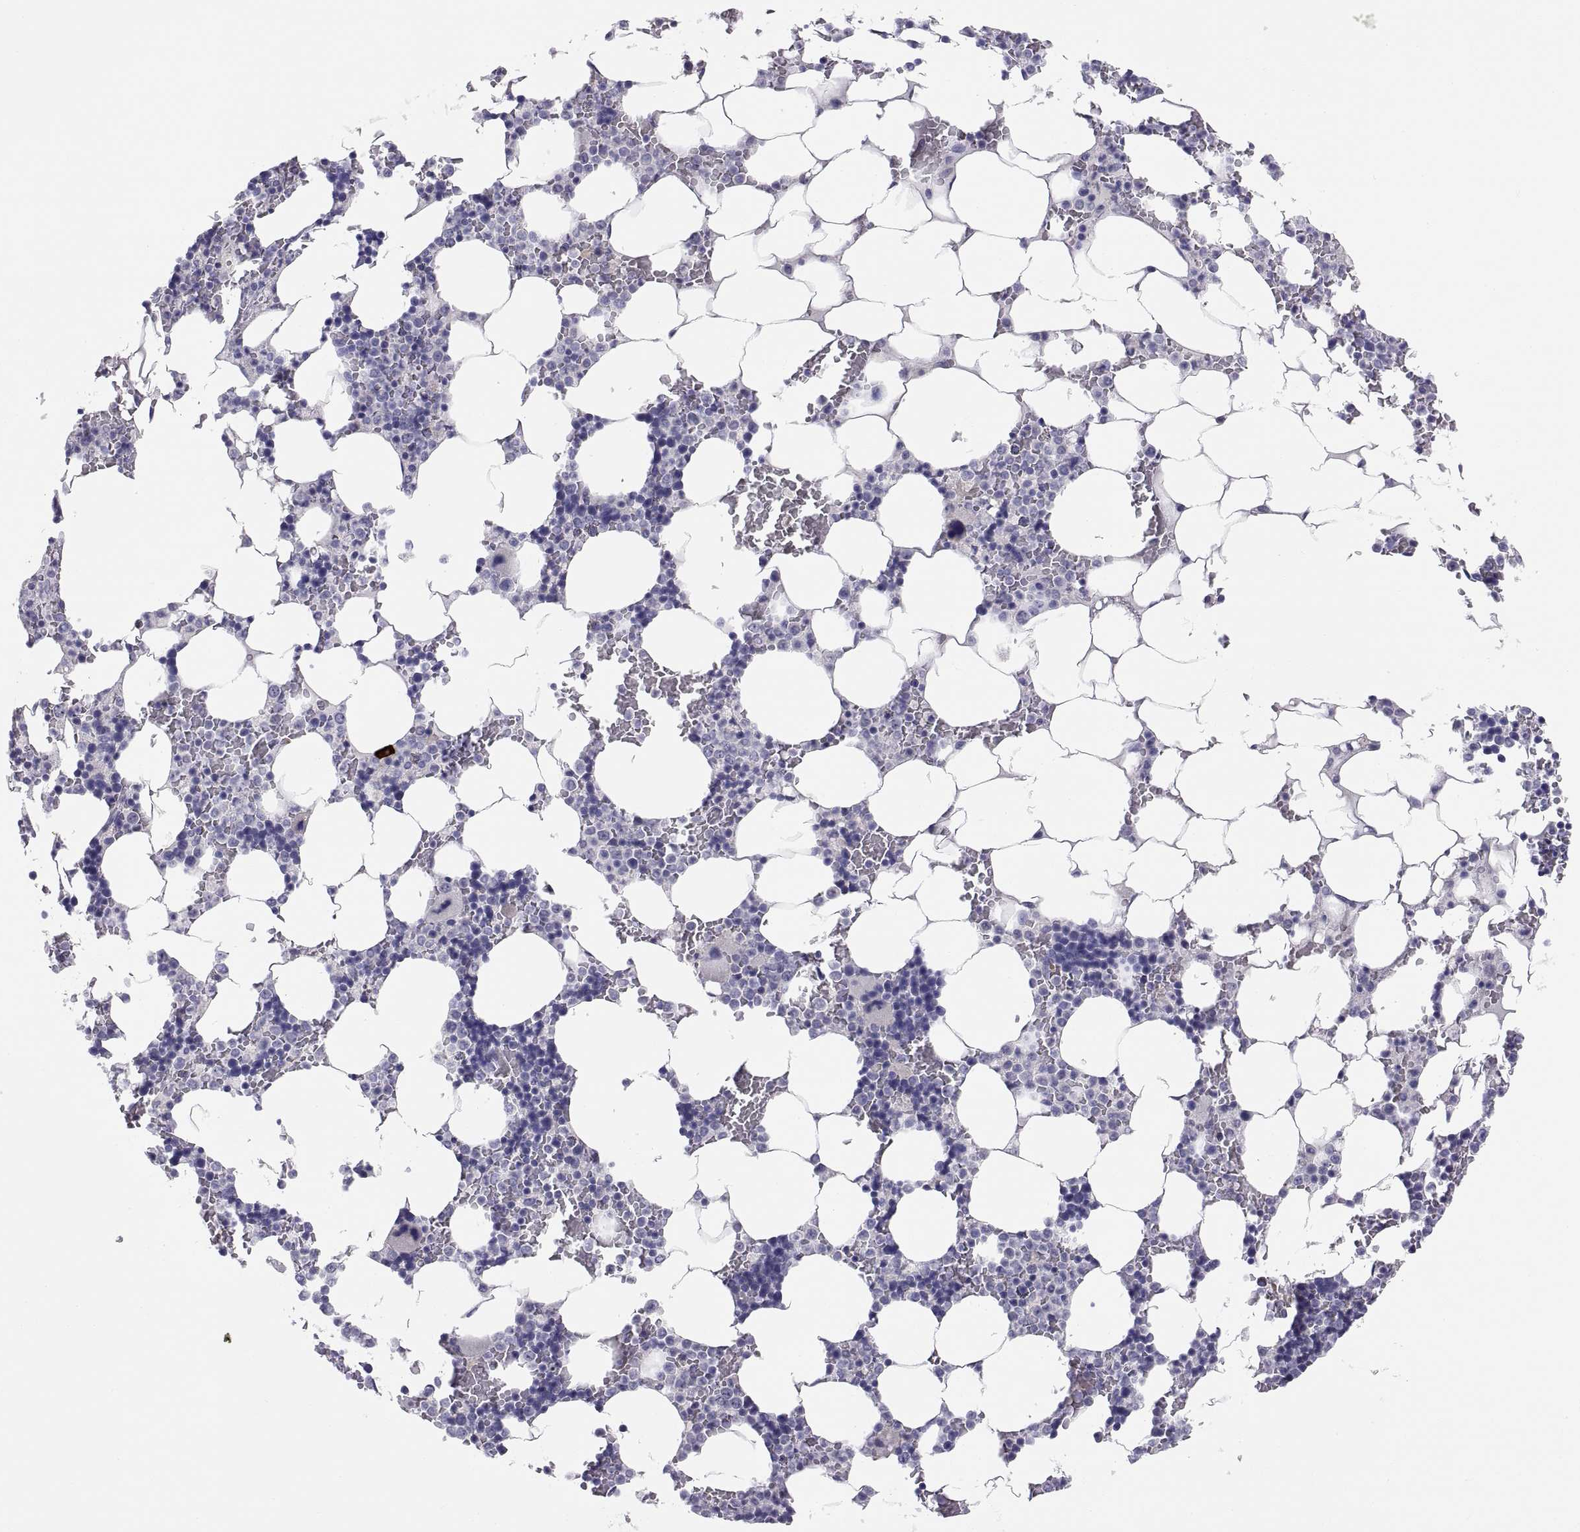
{"staining": {"intensity": "negative", "quantity": "none", "location": "none"}, "tissue": "bone marrow", "cell_type": "Hematopoietic cells", "image_type": "normal", "snomed": [{"axis": "morphology", "description": "Normal tissue, NOS"}, {"axis": "topography", "description": "Bone marrow"}], "caption": "The immunohistochemistry (IHC) image has no significant staining in hematopoietic cells of bone marrow. (IHC, brightfield microscopy, high magnification).", "gene": "STRC", "patient": {"sex": "male", "age": 51}}